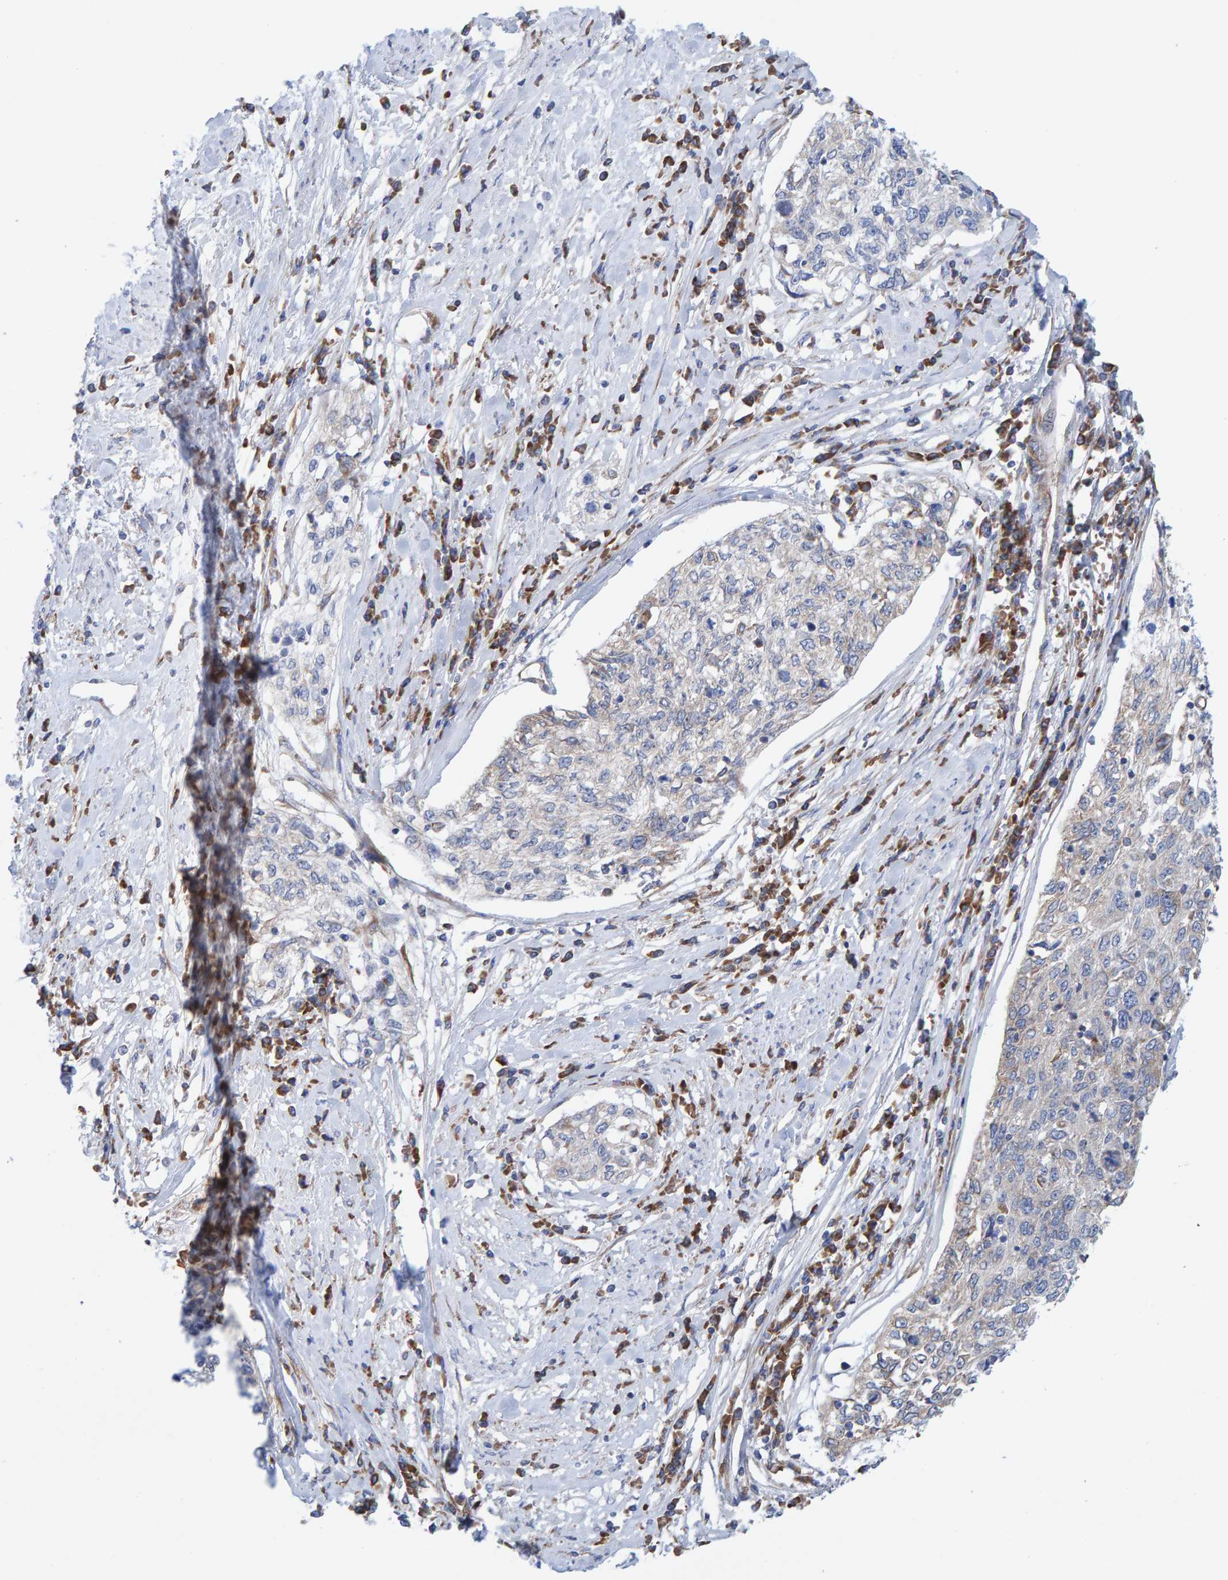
{"staining": {"intensity": "negative", "quantity": "none", "location": "none"}, "tissue": "cervical cancer", "cell_type": "Tumor cells", "image_type": "cancer", "snomed": [{"axis": "morphology", "description": "Squamous cell carcinoma, NOS"}, {"axis": "topography", "description": "Cervix"}], "caption": "Squamous cell carcinoma (cervical) stained for a protein using IHC exhibits no expression tumor cells.", "gene": "CDK5RAP3", "patient": {"sex": "female", "age": 57}}